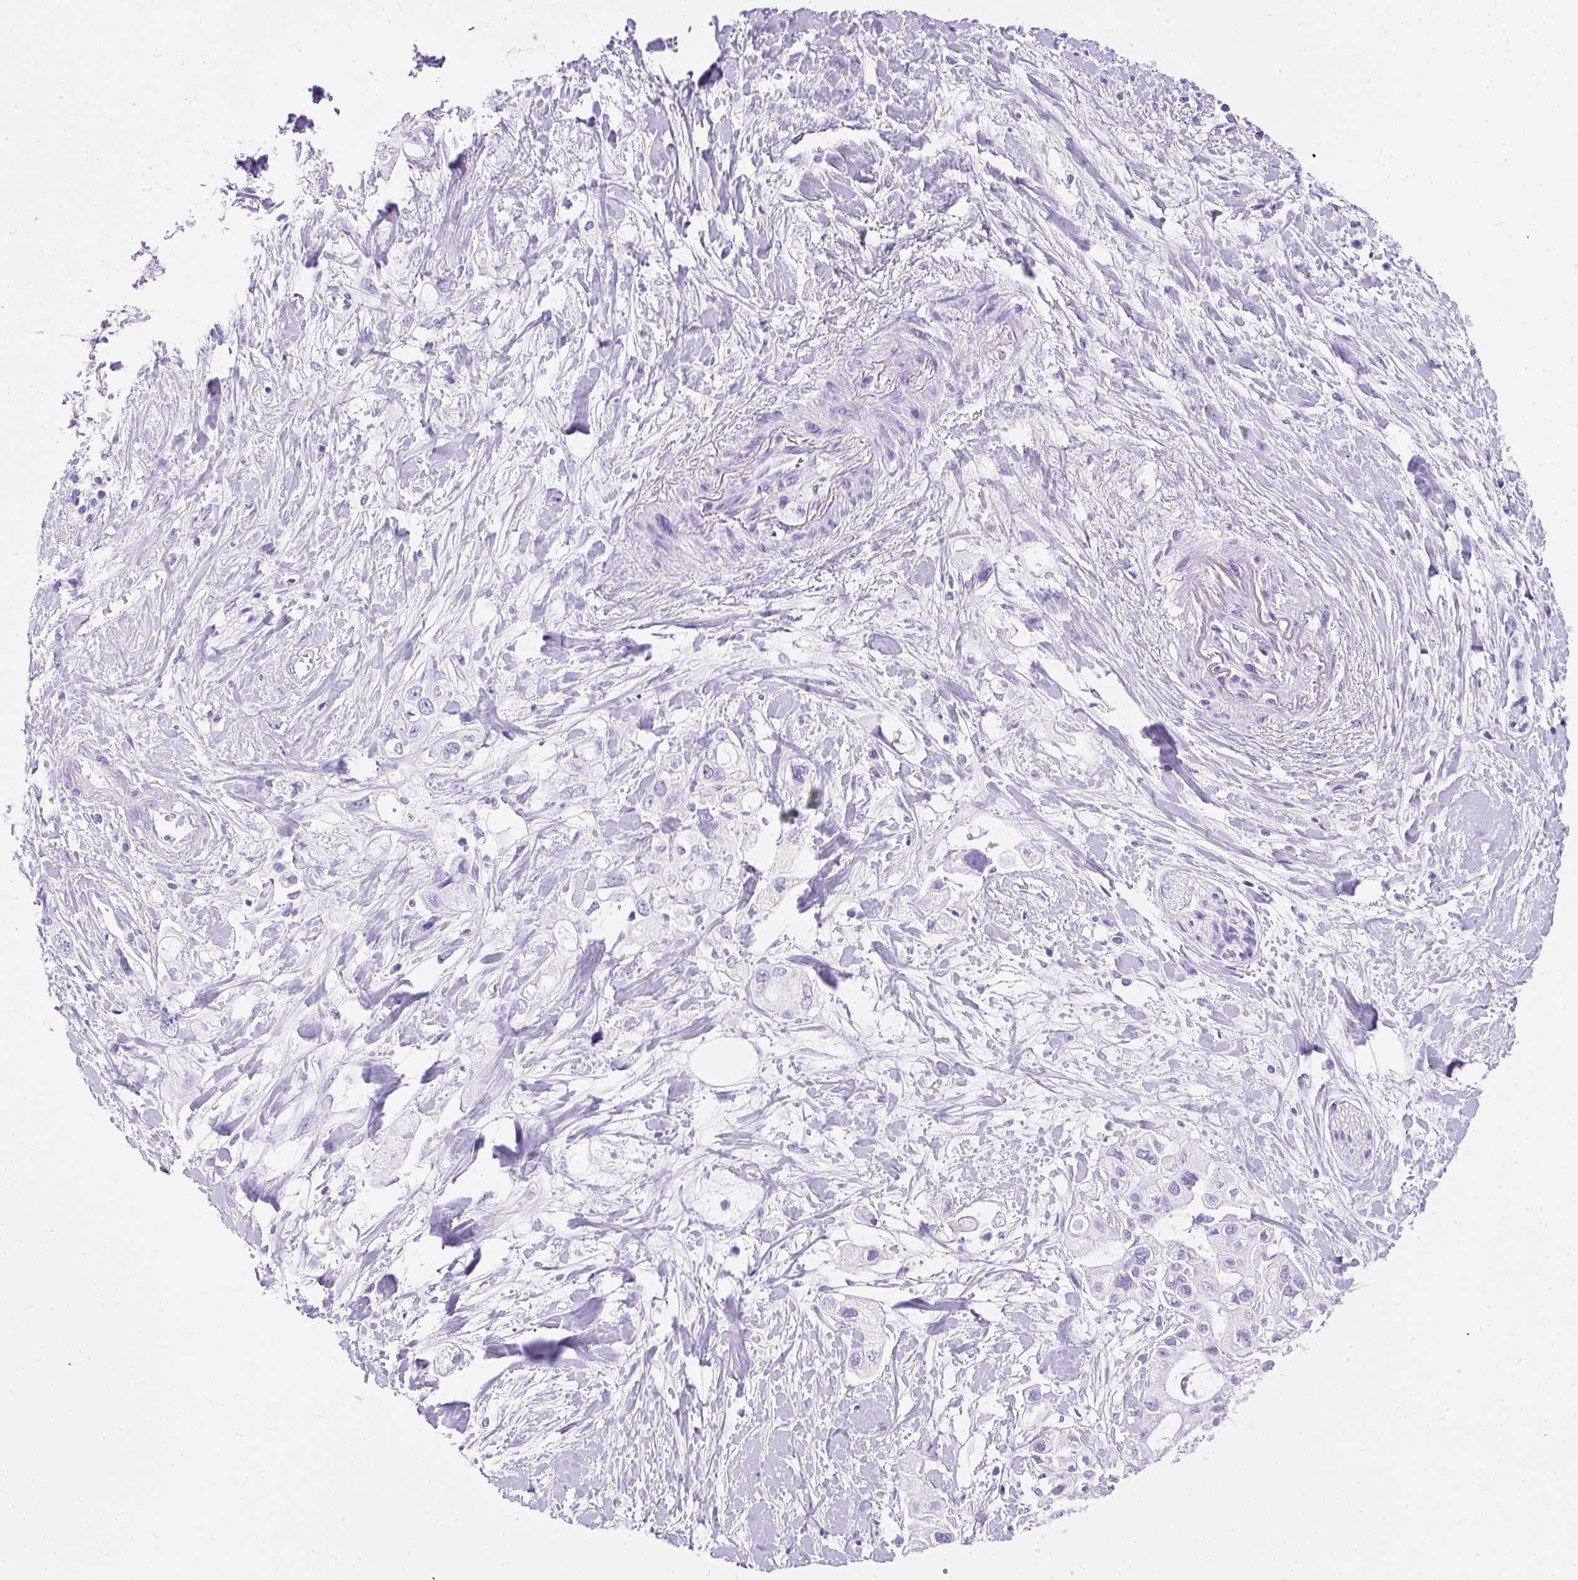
{"staining": {"intensity": "negative", "quantity": "none", "location": "none"}, "tissue": "pancreatic cancer", "cell_type": "Tumor cells", "image_type": "cancer", "snomed": [{"axis": "morphology", "description": "Adenocarcinoma, NOS"}, {"axis": "topography", "description": "Pancreas"}], "caption": "DAB immunohistochemical staining of human pancreatic cancer shows no significant expression in tumor cells.", "gene": "PVALB", "patient": {"sex": "female", "age": 56}}